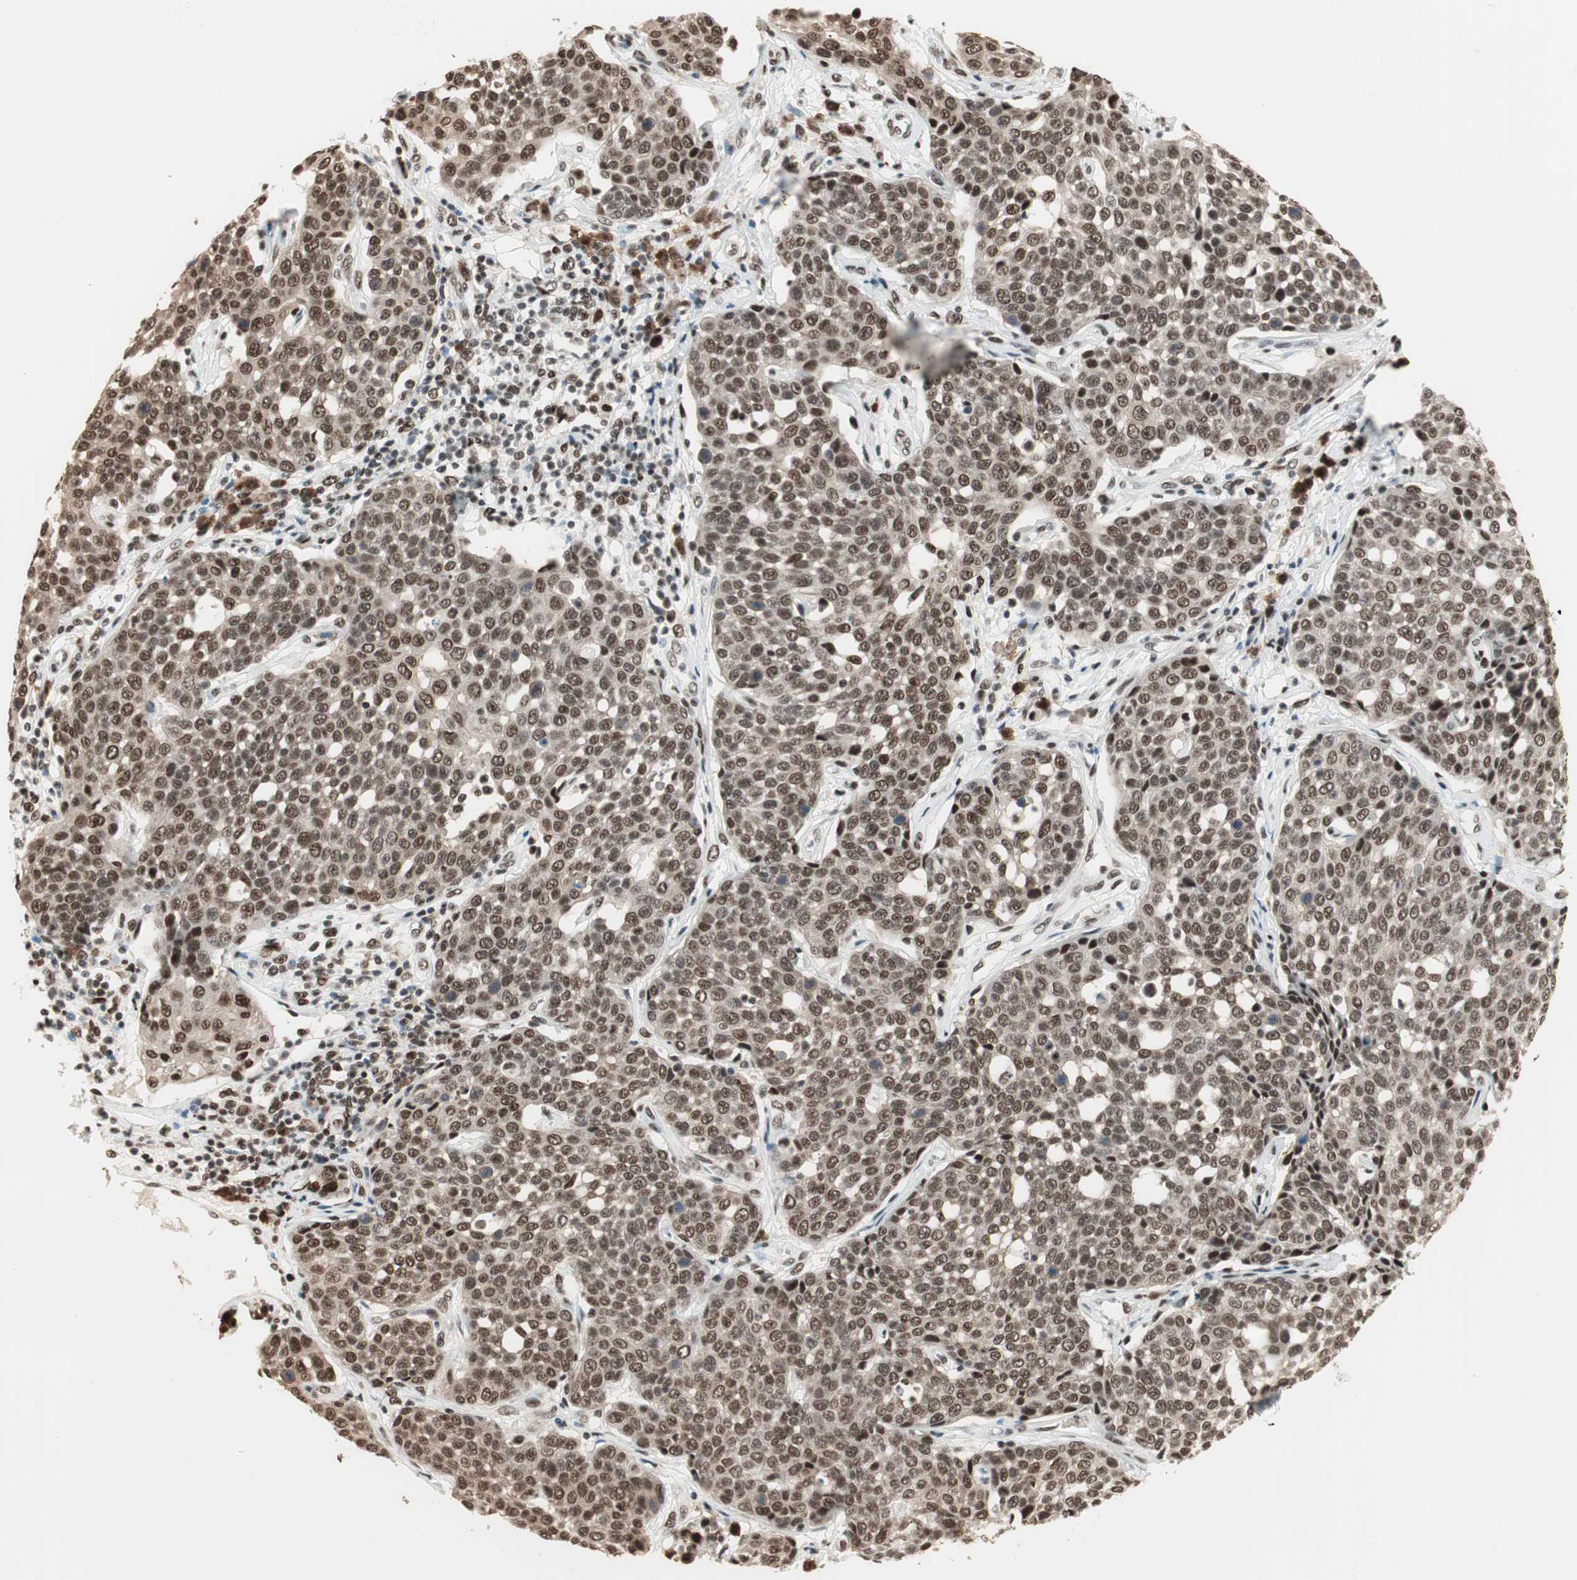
{"staining": {"intensity": "moderate", "quantity": ">75%", "location": "nuclear"}, "tissue": "cervical cancer", "cell_type": "Tumor cells", "image_type": "cancer", "snomed": [{"axis": "morphology", "description": "Squamous cell carcinoma, NOS"}, {"axis": "topography", "description": "Cervix"}], "caption": "Immunohistochemistry (IHC) micrograph of neoplastic tissue: human squamous cell carcinoma (cervical) stained using immunohistochemistry exhibits medium levels of moderate protein expression localized specifically in the nuclear of tumor cells, appearing as a nuclear brown color.", "gene": "SMARCE1", "patient": {"sex": "female", "age": 34}}